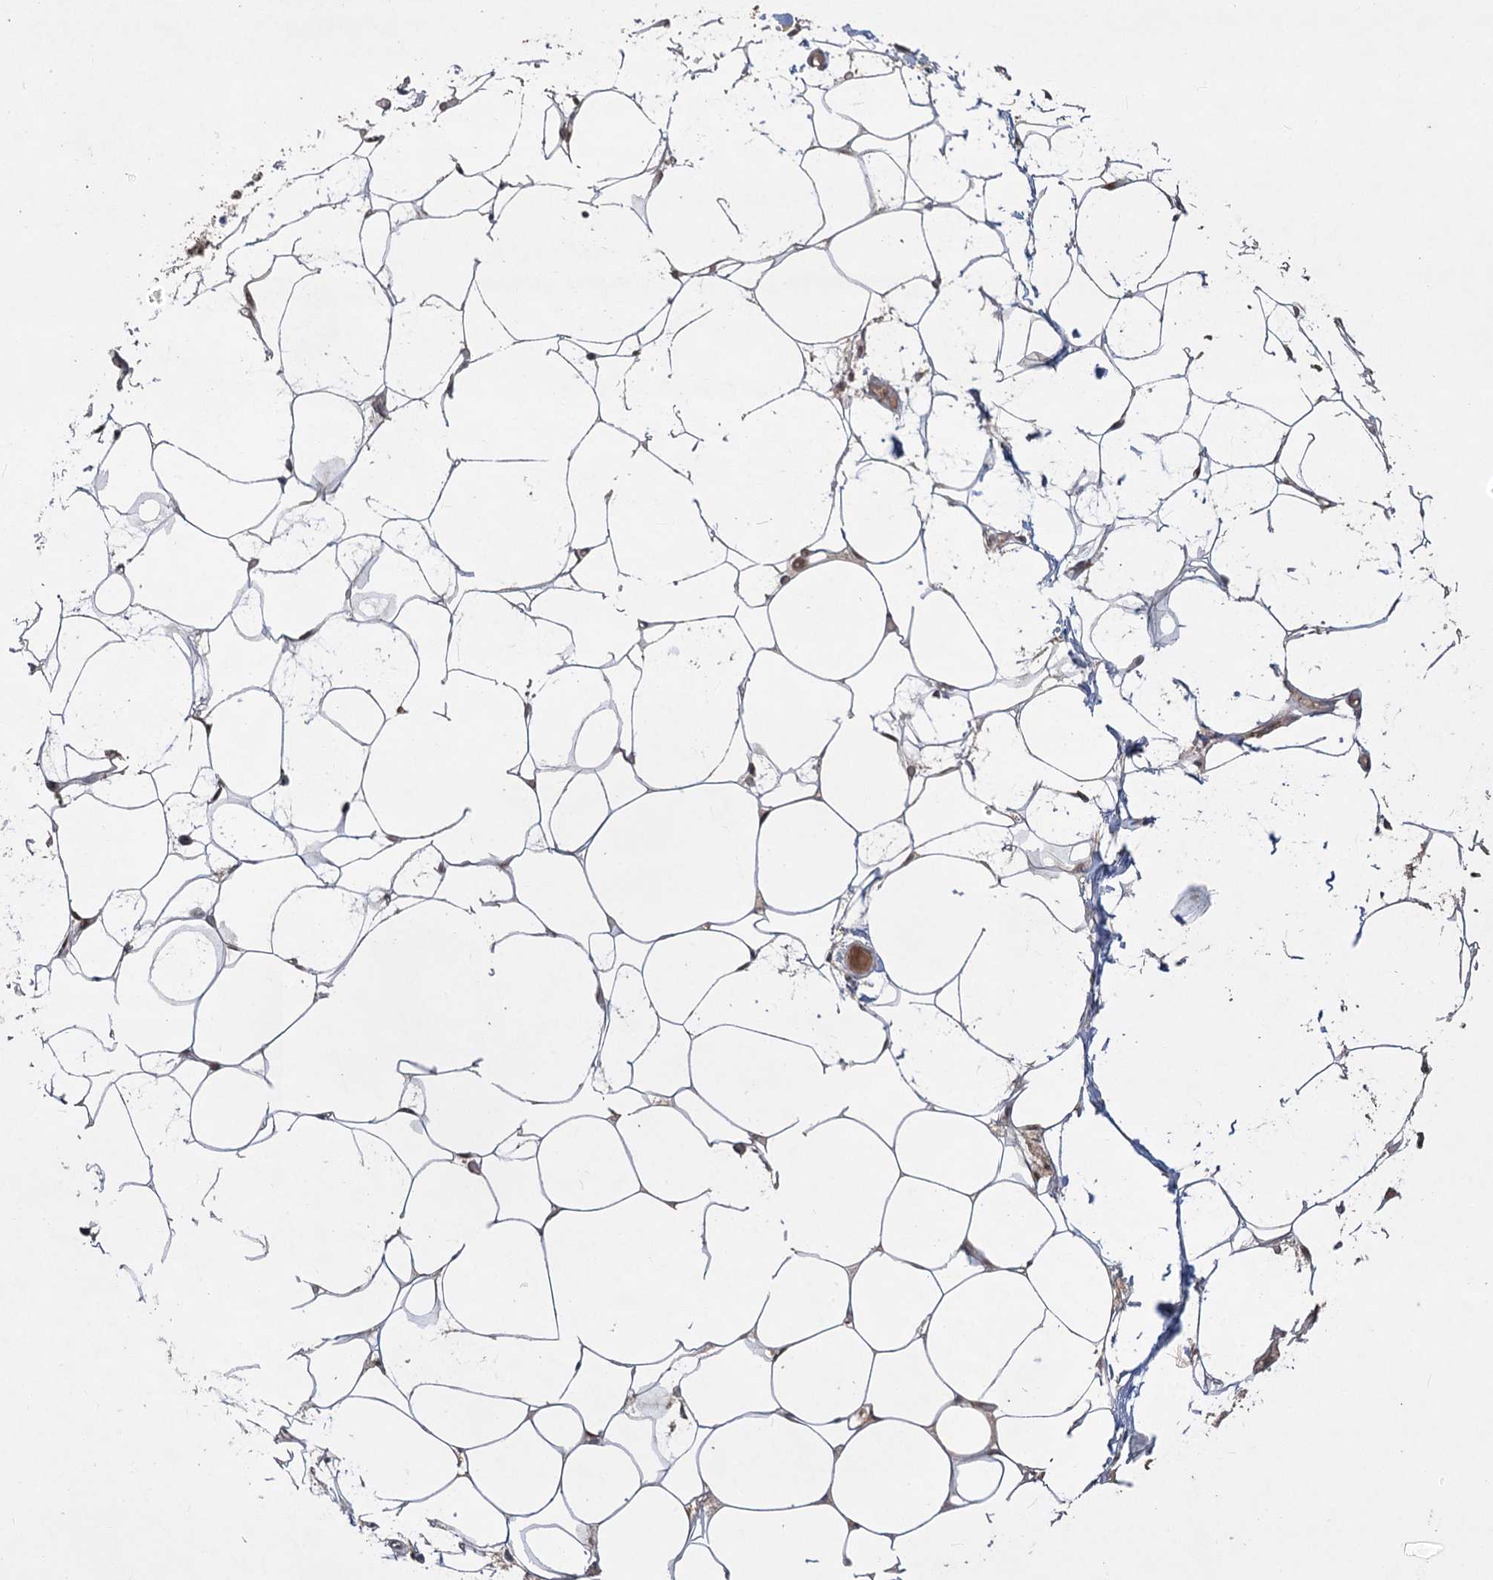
{"staining": {"intensity": "weak", "quantity": ">75%", "location": "cytoplasmic/membranous,nuclear"}, "tissue": "adipose tissue", "cell_type": "Adipocytes", "image_type": "normal", "snomed": [{"axis": "morphology", "description": "Normal tissue, NOS"}, {"axis": "topography", "description": "Breast"}], "caption": "Protein expression analysis of unremarkable human adipose tissue reveals weak cytoplasmic/membranous,nuclear expression in about >75% of adipocytes.", "gene": "ZSCAN23", "patient": {"sex": "female", "age": 23}}